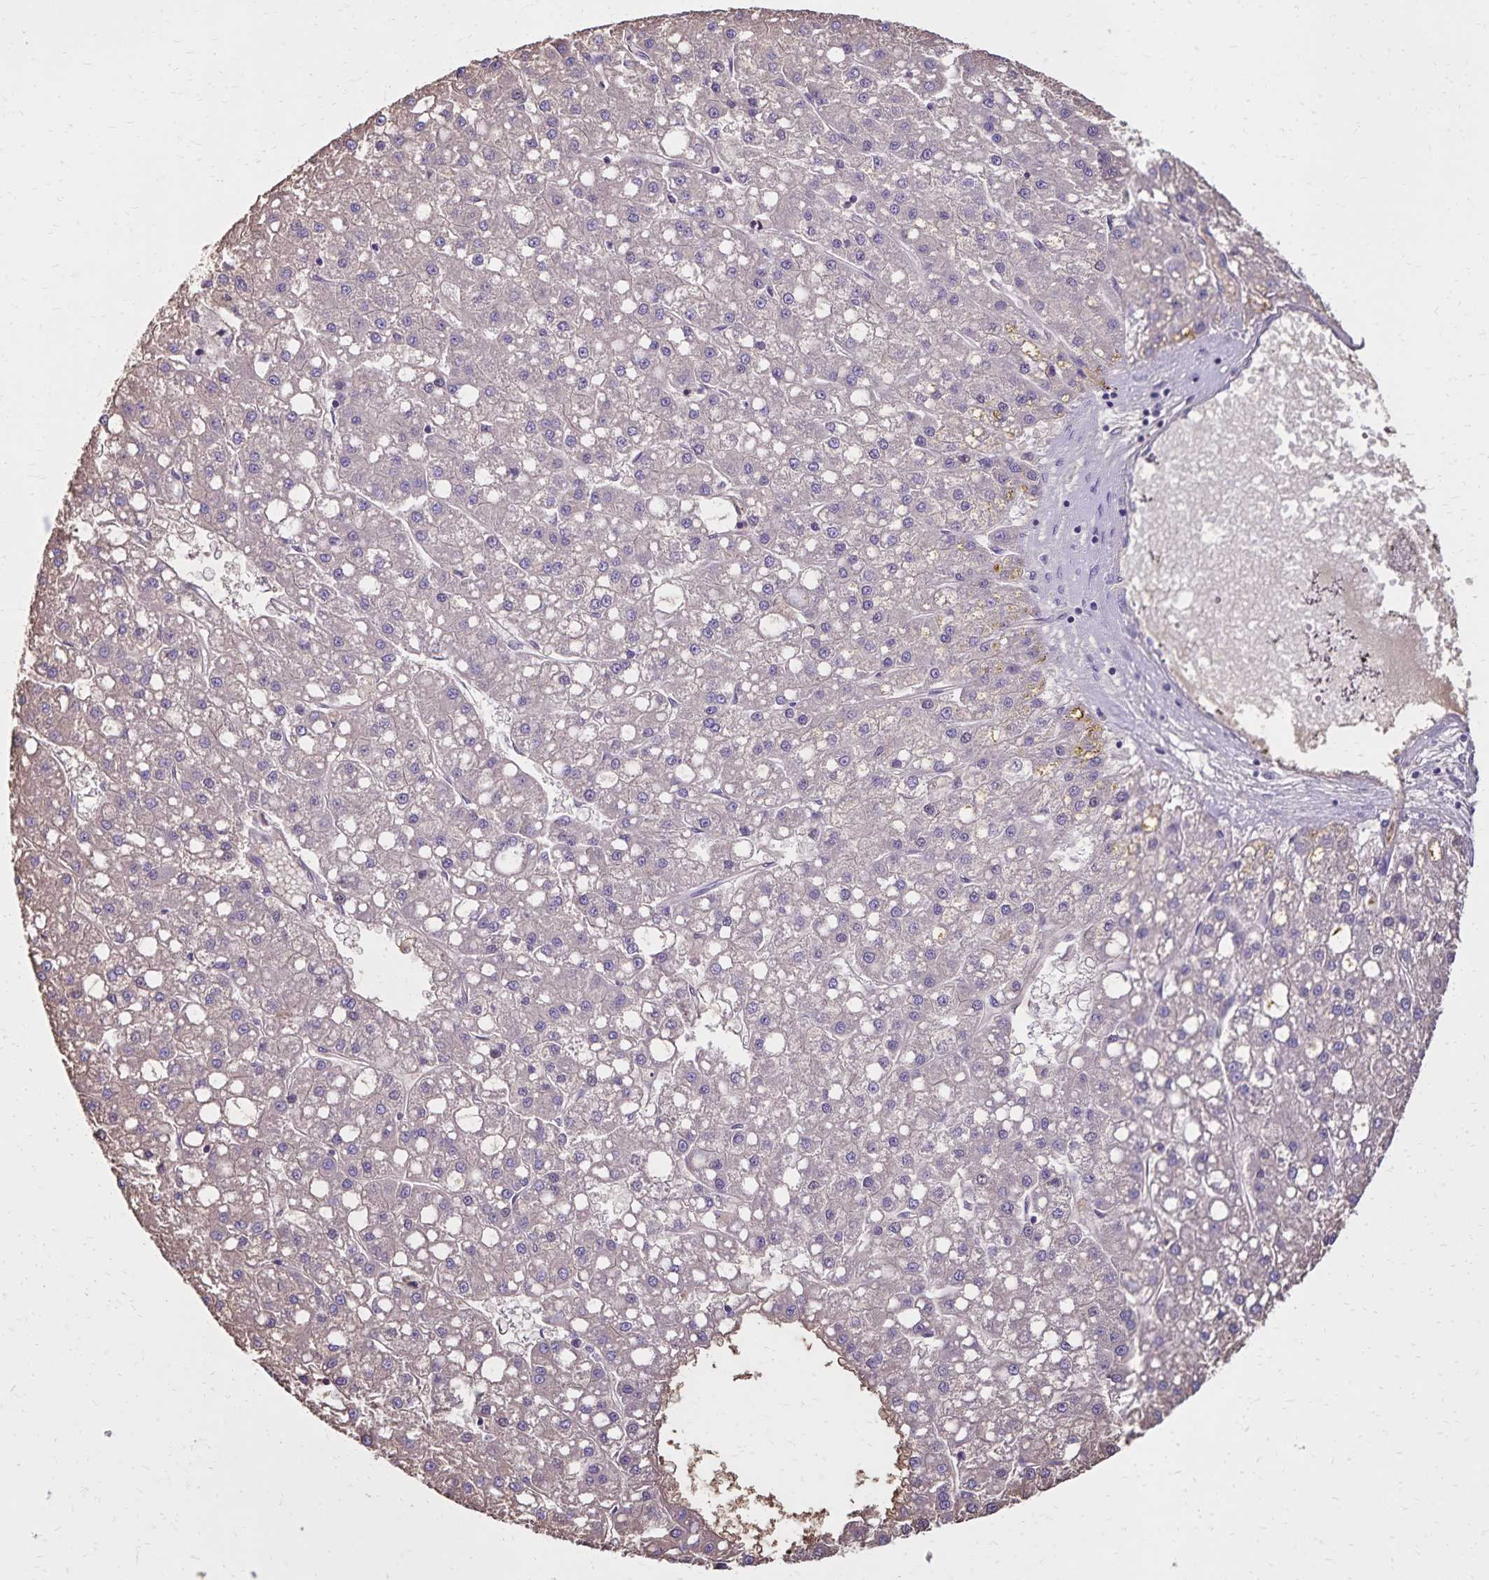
{"staining": {"intensity": "negative", "quantity": "none", "location": "none"}, "tissue": "liver cancer", "cell_type": "Tumor cells", "image_type": "cancer", "snomed": [{"axis": "morphology", "description": "Carcinoma, Hepatocellular, NOS"}, {"axis": "topography", "description": "Liver"}], "caption": "Immunohistochemical staining of human liver hepatocellular carcinoma shows no significant positivity in tumor cells.", "gene": "CD27", "patient": {"sex": "male", "age": 67}}